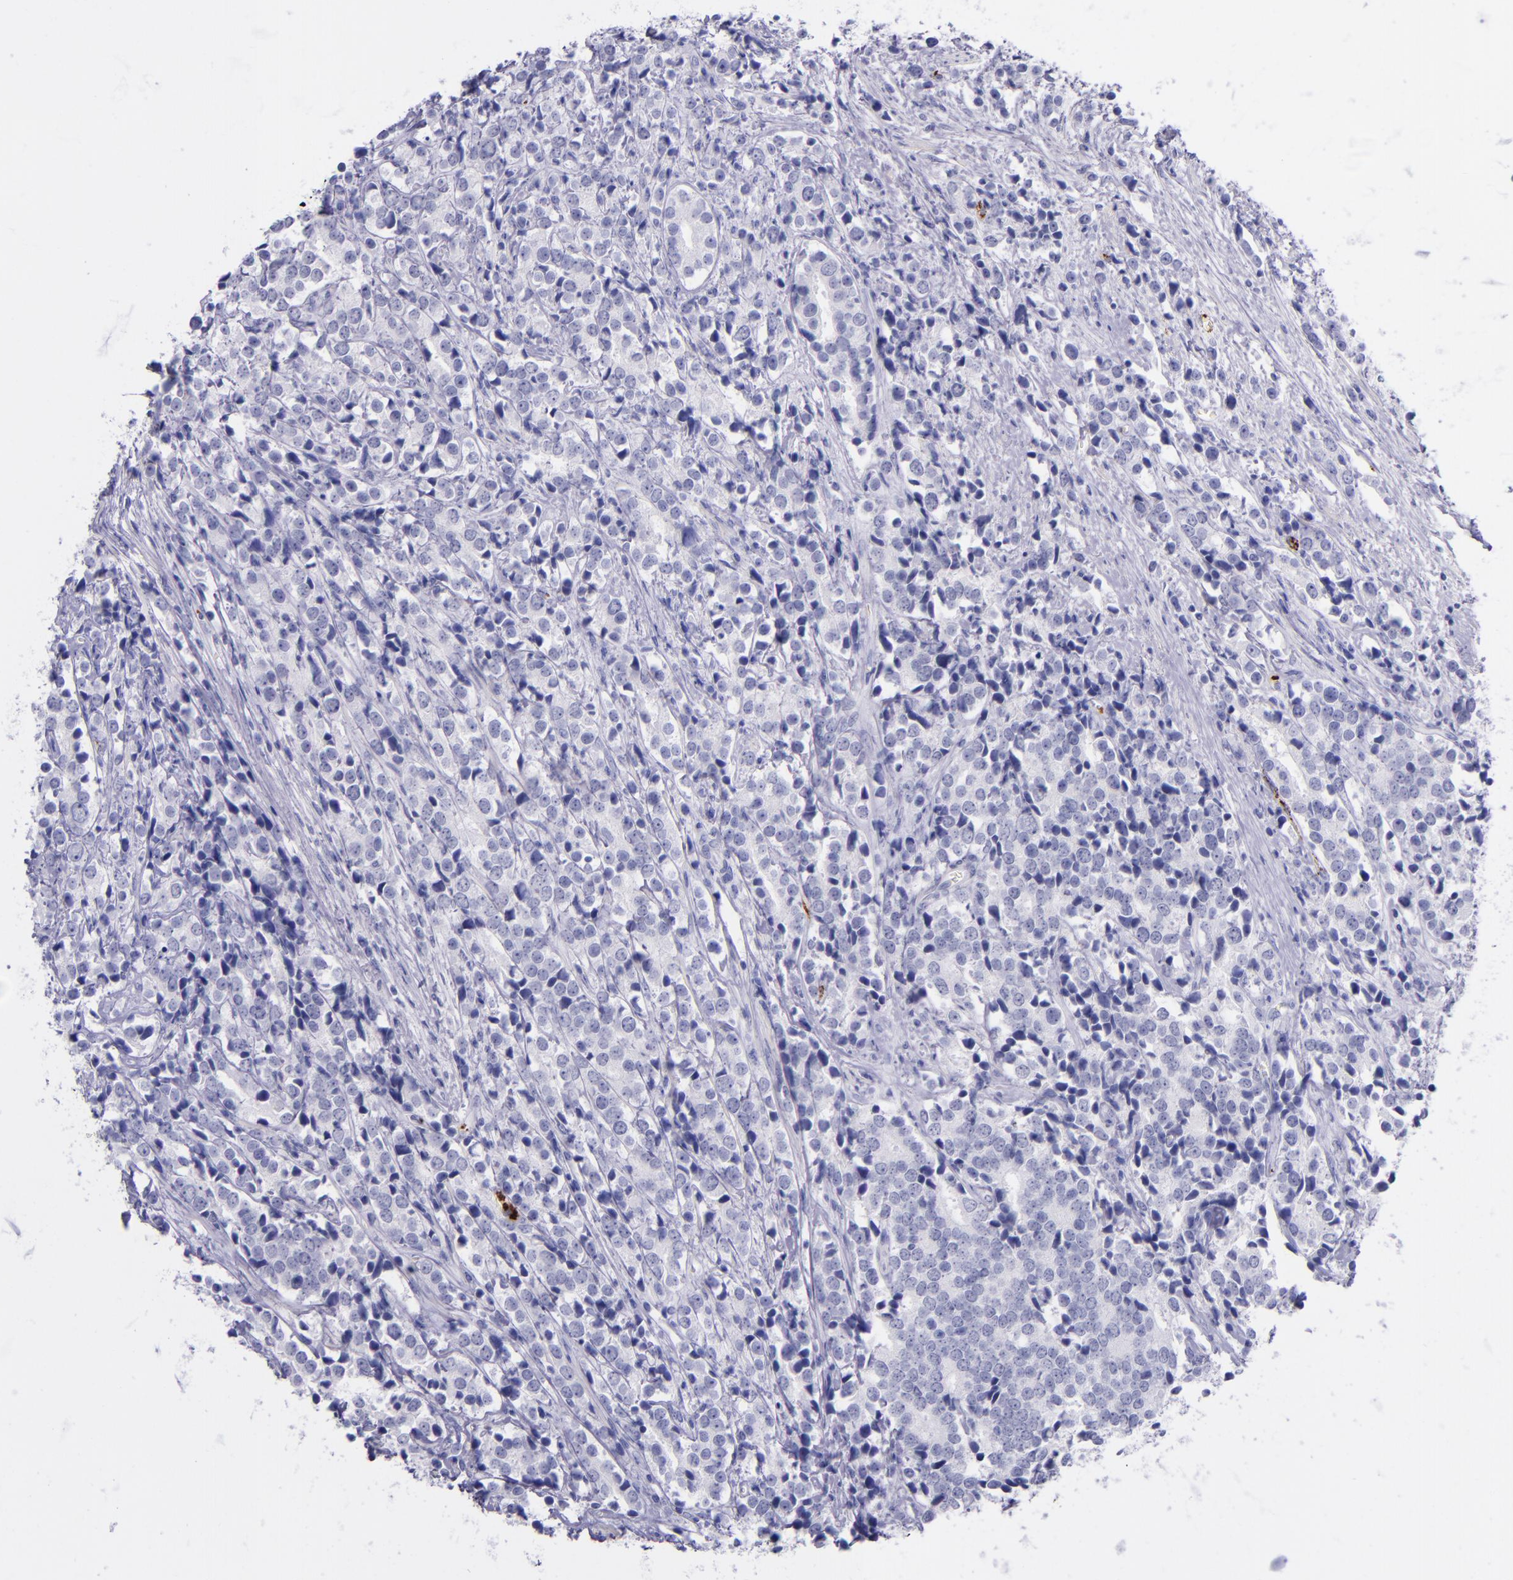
{"staining": {"intensity": "negative", "quantity": "none", "location": "none"}, "tissue": "prostate cancer", "cell_type": "Tumor cells", "image_type": "cancer", "snomed": [{"axis": "morphology", "description": "Adenocarcinoma, High grade"}, {"axis": "topography", "description": "Prostate"}], "caption": "A photomicrograph of prostate cancer stained for a protein reveals no brown staining in tumor cells.", "gene": "SELE", "patient": {"sex": "male", "age": 71}}